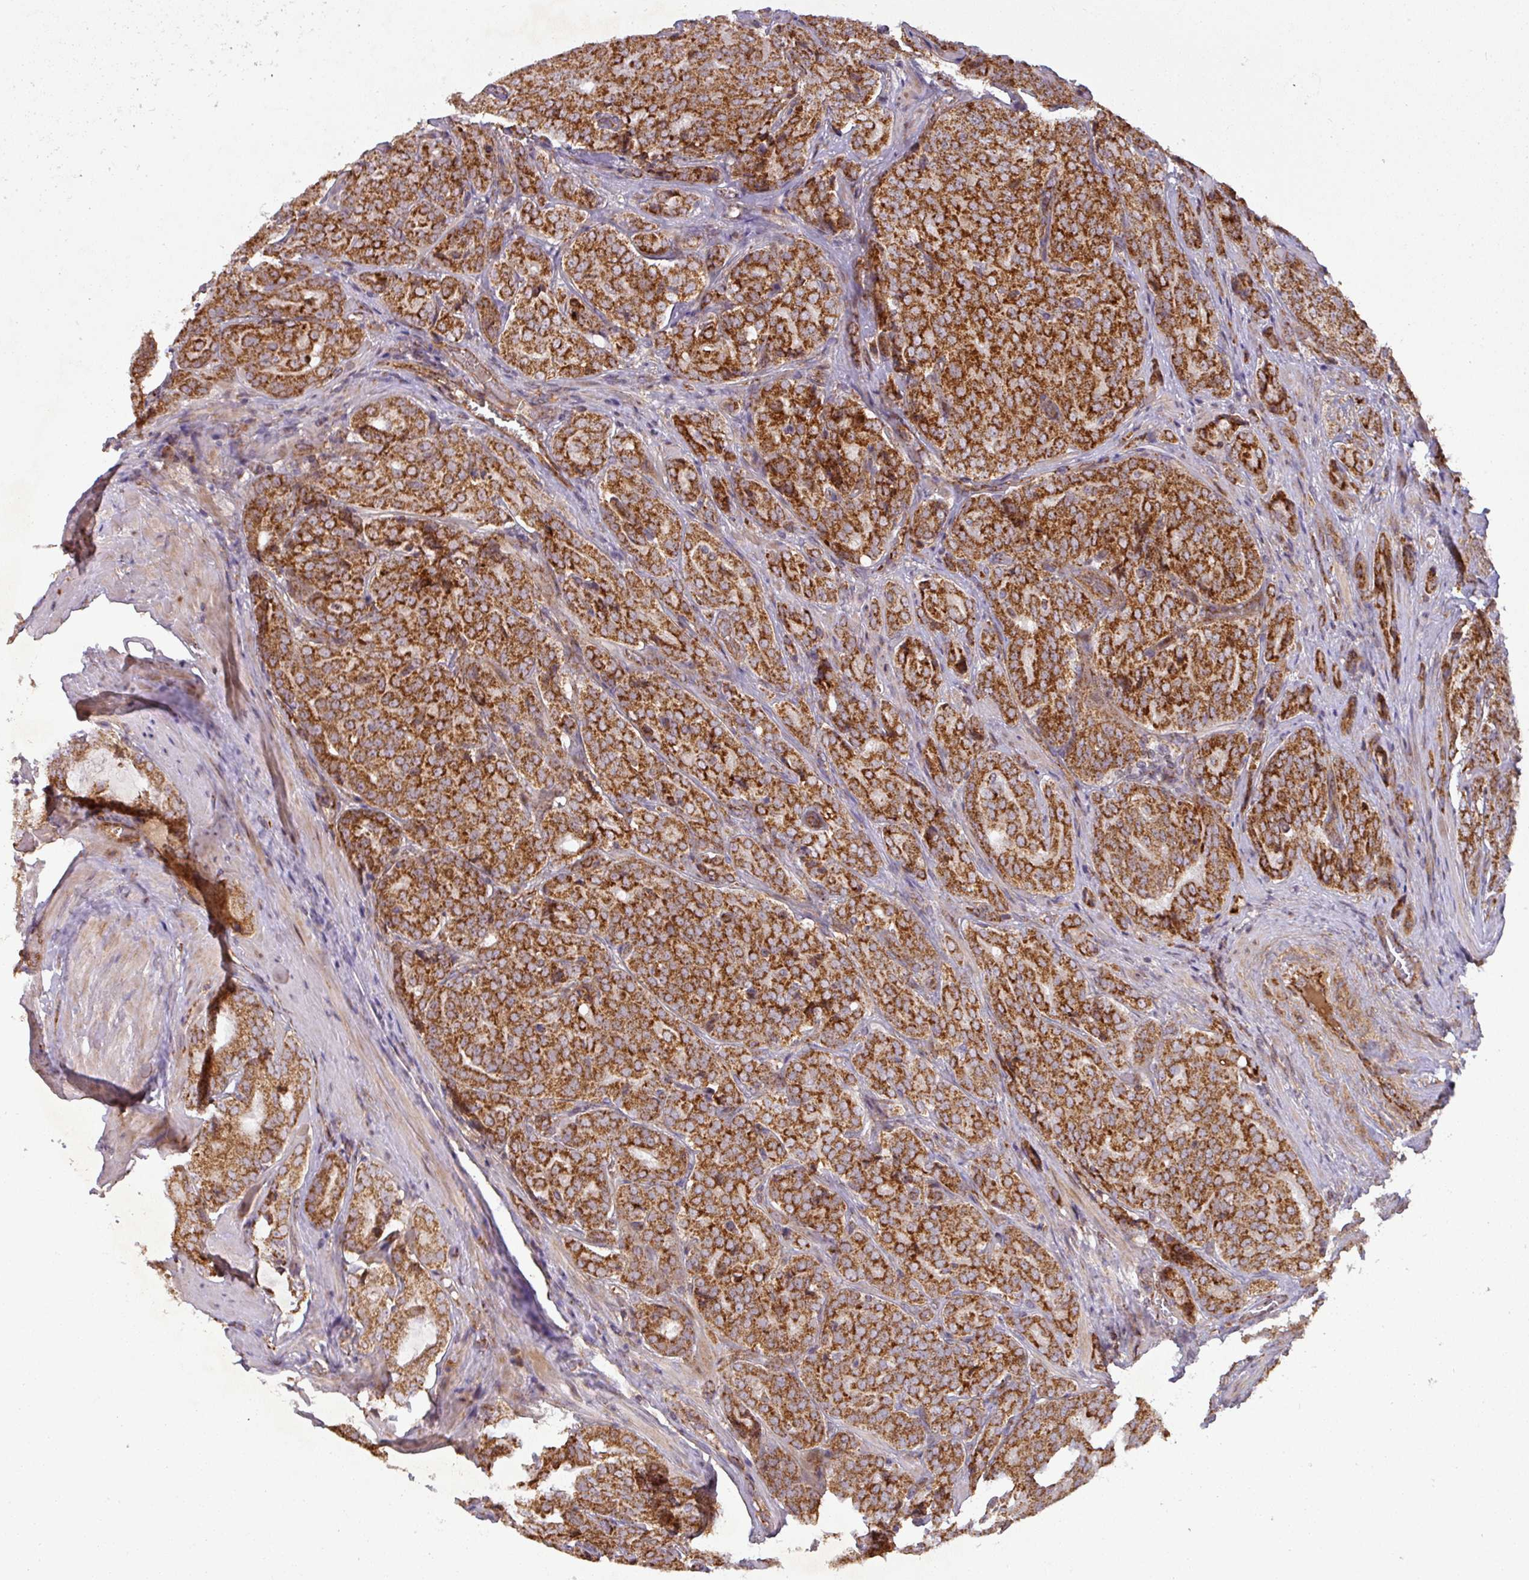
{"staining": {"intensity": "strong", "quantity": ">75%", "location": "cytoplasmic/membranous"}, "tissue": "prostate cancer", "cell_type": "Tumor cells", "image_type": "cancer", "snomed": [{"axis": "morphology", "description": "Adenocarcinoma, High grade"}, {"axis": "topography", "description": "Prostate"}], "caption": "Protein staining of prostate cancer (adenocarcinoma (high-grade)) tissue demonstrates strong cytoplasmic/membranous staining in approximately >75% of tumor cells. (IHC, brightfield microscopy, high magnification).", "gene": "GPD2", "patient": {"sex": "male", "age": 68}}